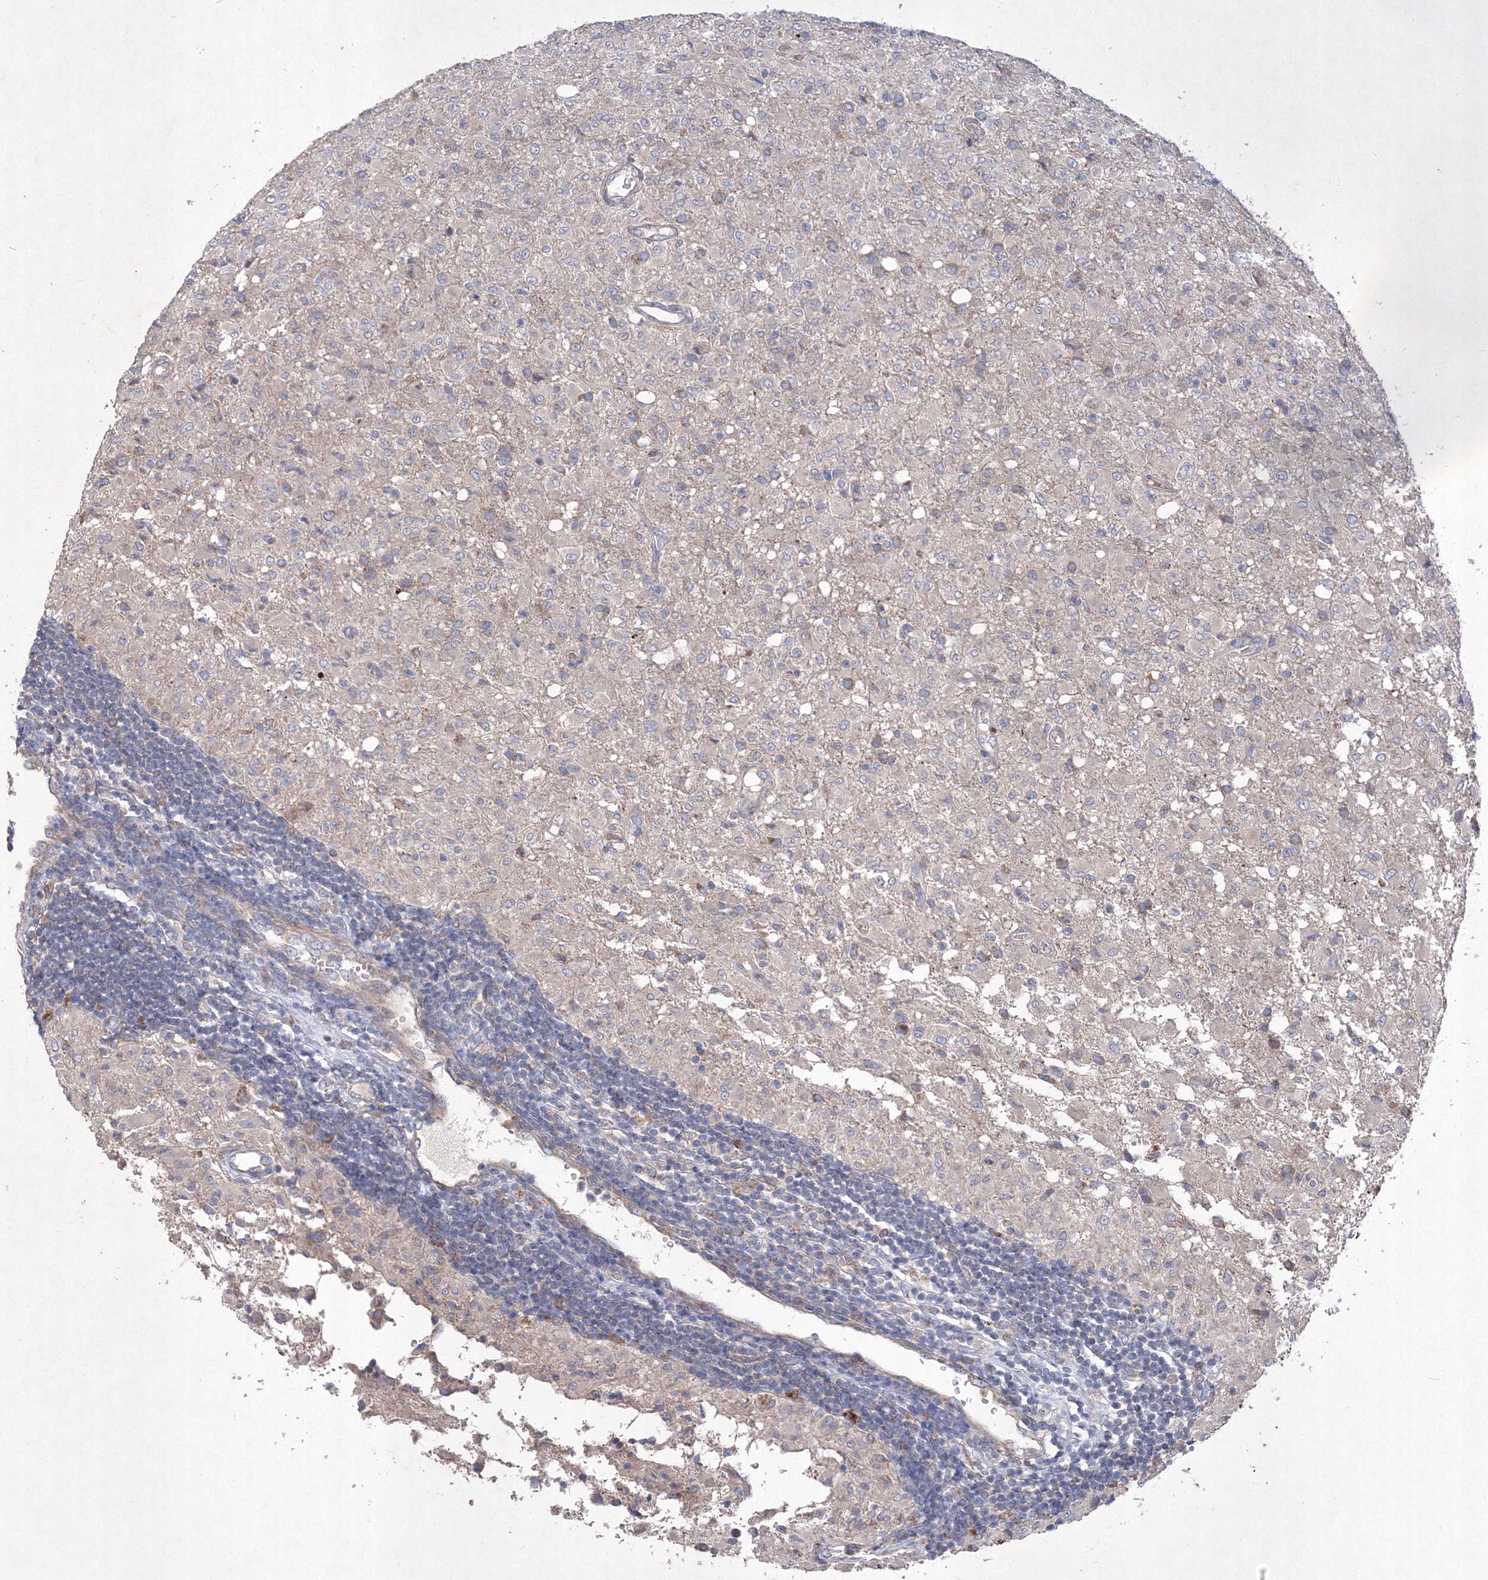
{"staining": {"intensity": "negative", "quantity": "none", "location": "none"}, "tissue": "glioma", "cell_type": "Tumor cells", "image_type": "cancer", "snomed": [{"axis": "morphology", "description": "Glioma, malignant, High grade"}, {"axis": "topography", "description": "Brain"}], "caption": "There is no significant expression in tumor cells of glioma.", "gene": "MTRF1L", "patient": {"sex": "female", "age": 57}}